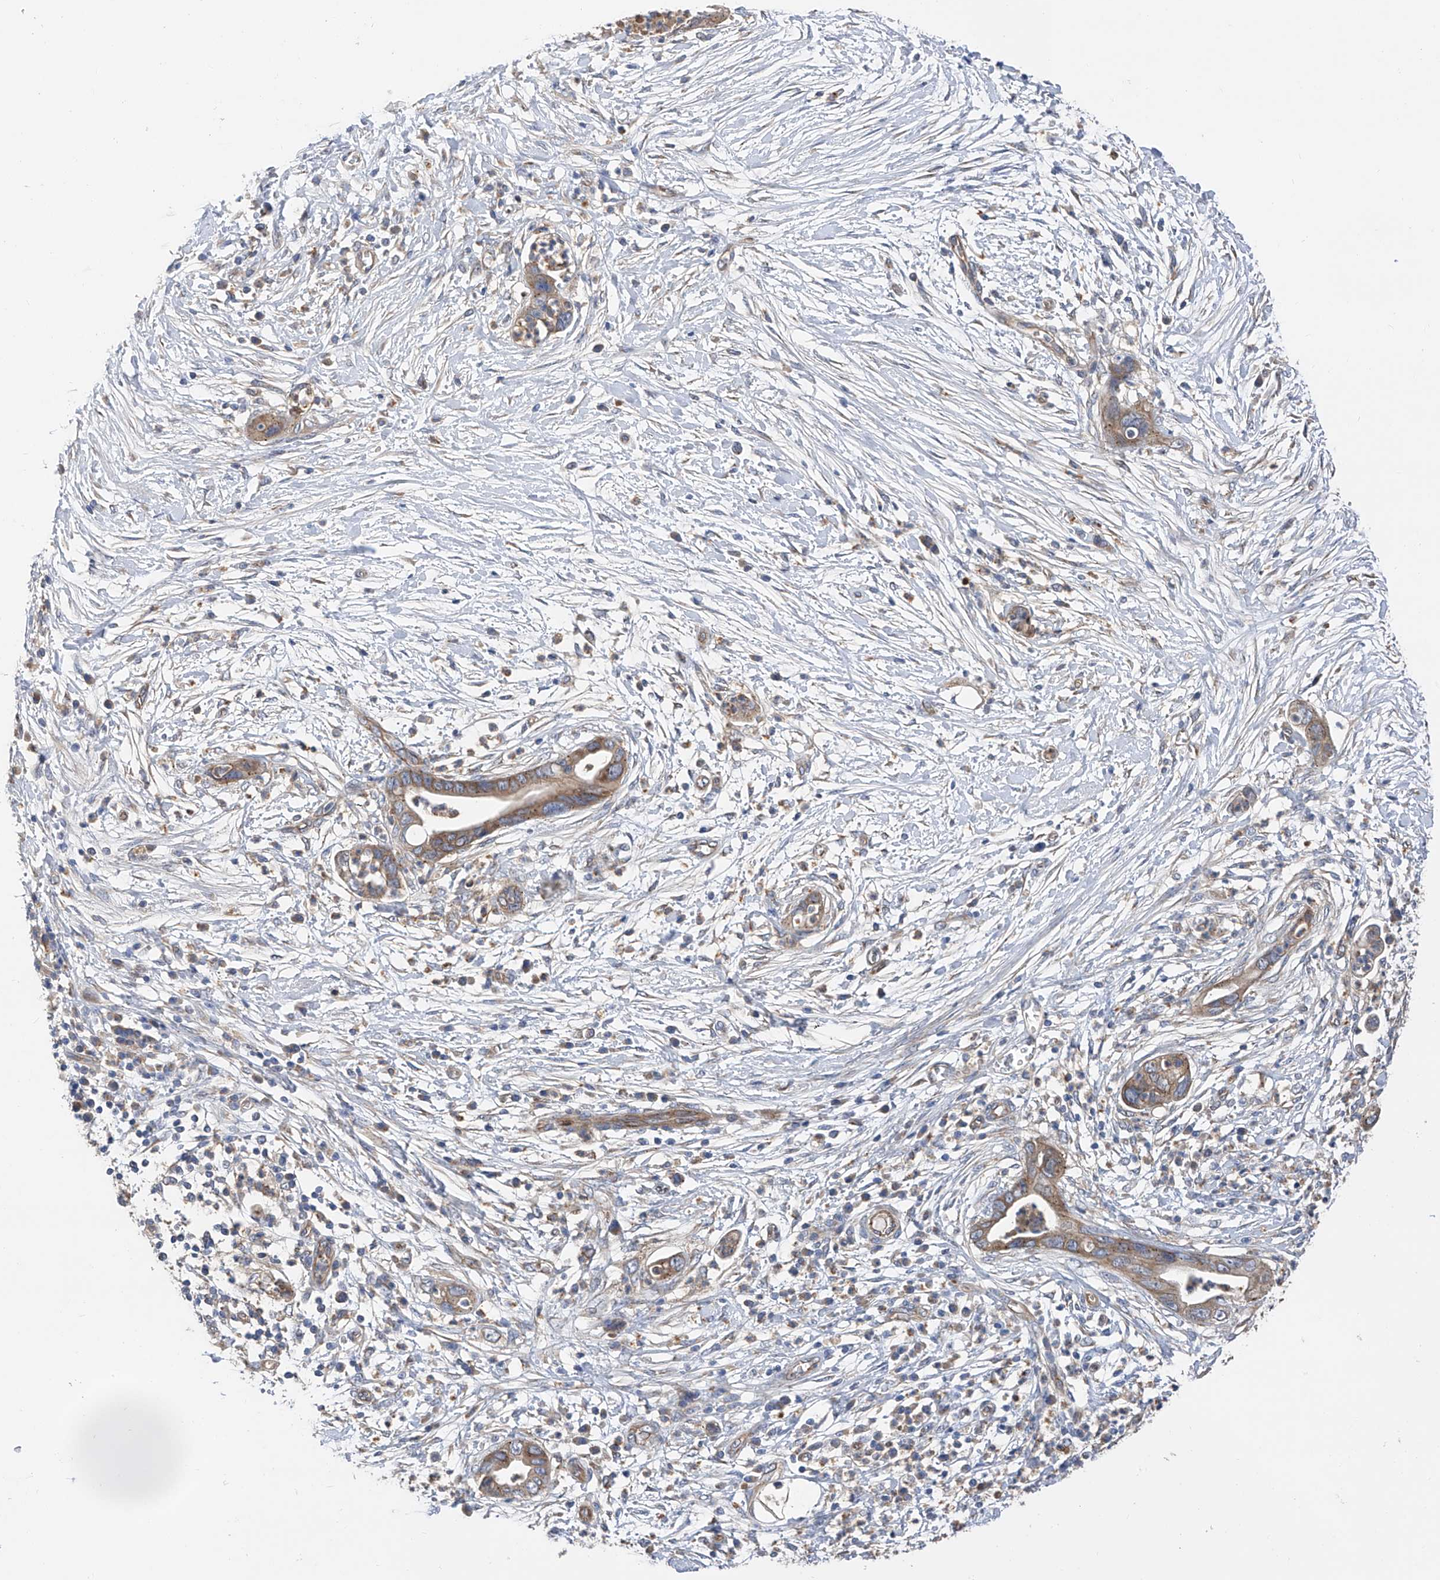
{"staining": {"intensity": "moderate", "quantity": ">75%", "location": "cytoplasmic/membranous"}, "tissue": "pancreatic cancer", "cell_type": "Tumor cells", "image_type": "cancer", "snomed": [{"axis": "morphology", "description": "Adenocarcinoma, NOS"}, {"axis": "topography", "description": "Pancreas"}], "caption": "A high-resolution photomicrograph shows immunohistochemistry (IHC) staining of adenocarcinoma (pancreatic), which demonstrates moderate cytoplasmic/membranous expression in approximately >75% of tumor cells. The protein of interest is stained brown, and the nuclei are stained in blue (DAB IHC with brightfield microscopy, high magnification).", "gene": "PTK2", "patient": {"sex": "male", "age": 75}}